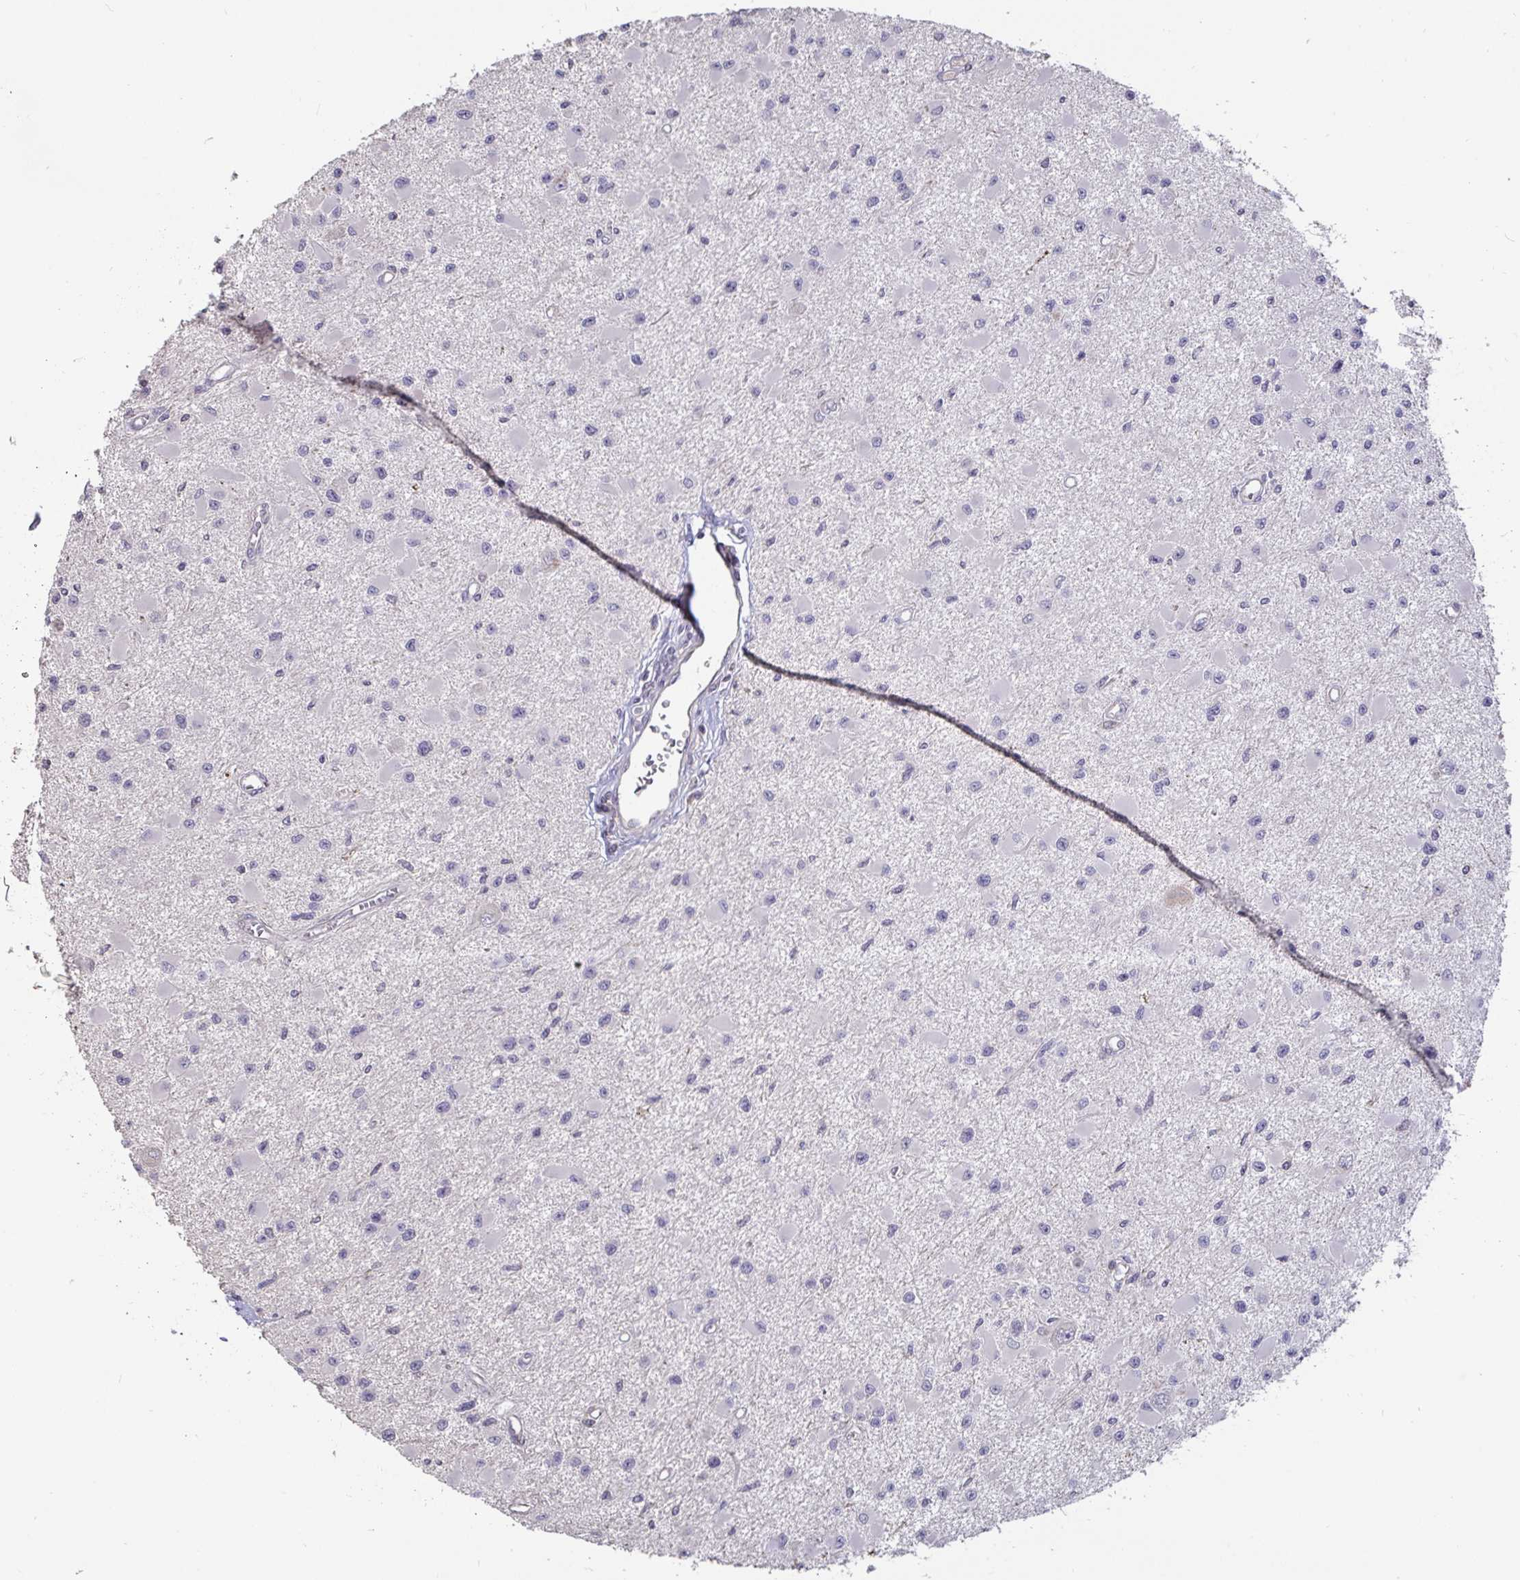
{"staining": {"intensity": "negative", "quantity": "none", "location": "none"}, "tissue": "glioma", "cell_type": "Tumor cells", "image_type": "cancer", "snomed": [{"axis": "morphology", "description": "Glioma, malignant, High grade"}, {"axis": "topography", "description": "Brain"}], "caption": "High magnification brightfield microscopy of malignant glioma (high-grade) stained with DAB (brown) and counterstained with hematoxylin (blue): tumor cells show no significant staining. Nuclei are stained in blue.", "gene": "ANLN", "patient": {"sex": "male", "age": 54}}